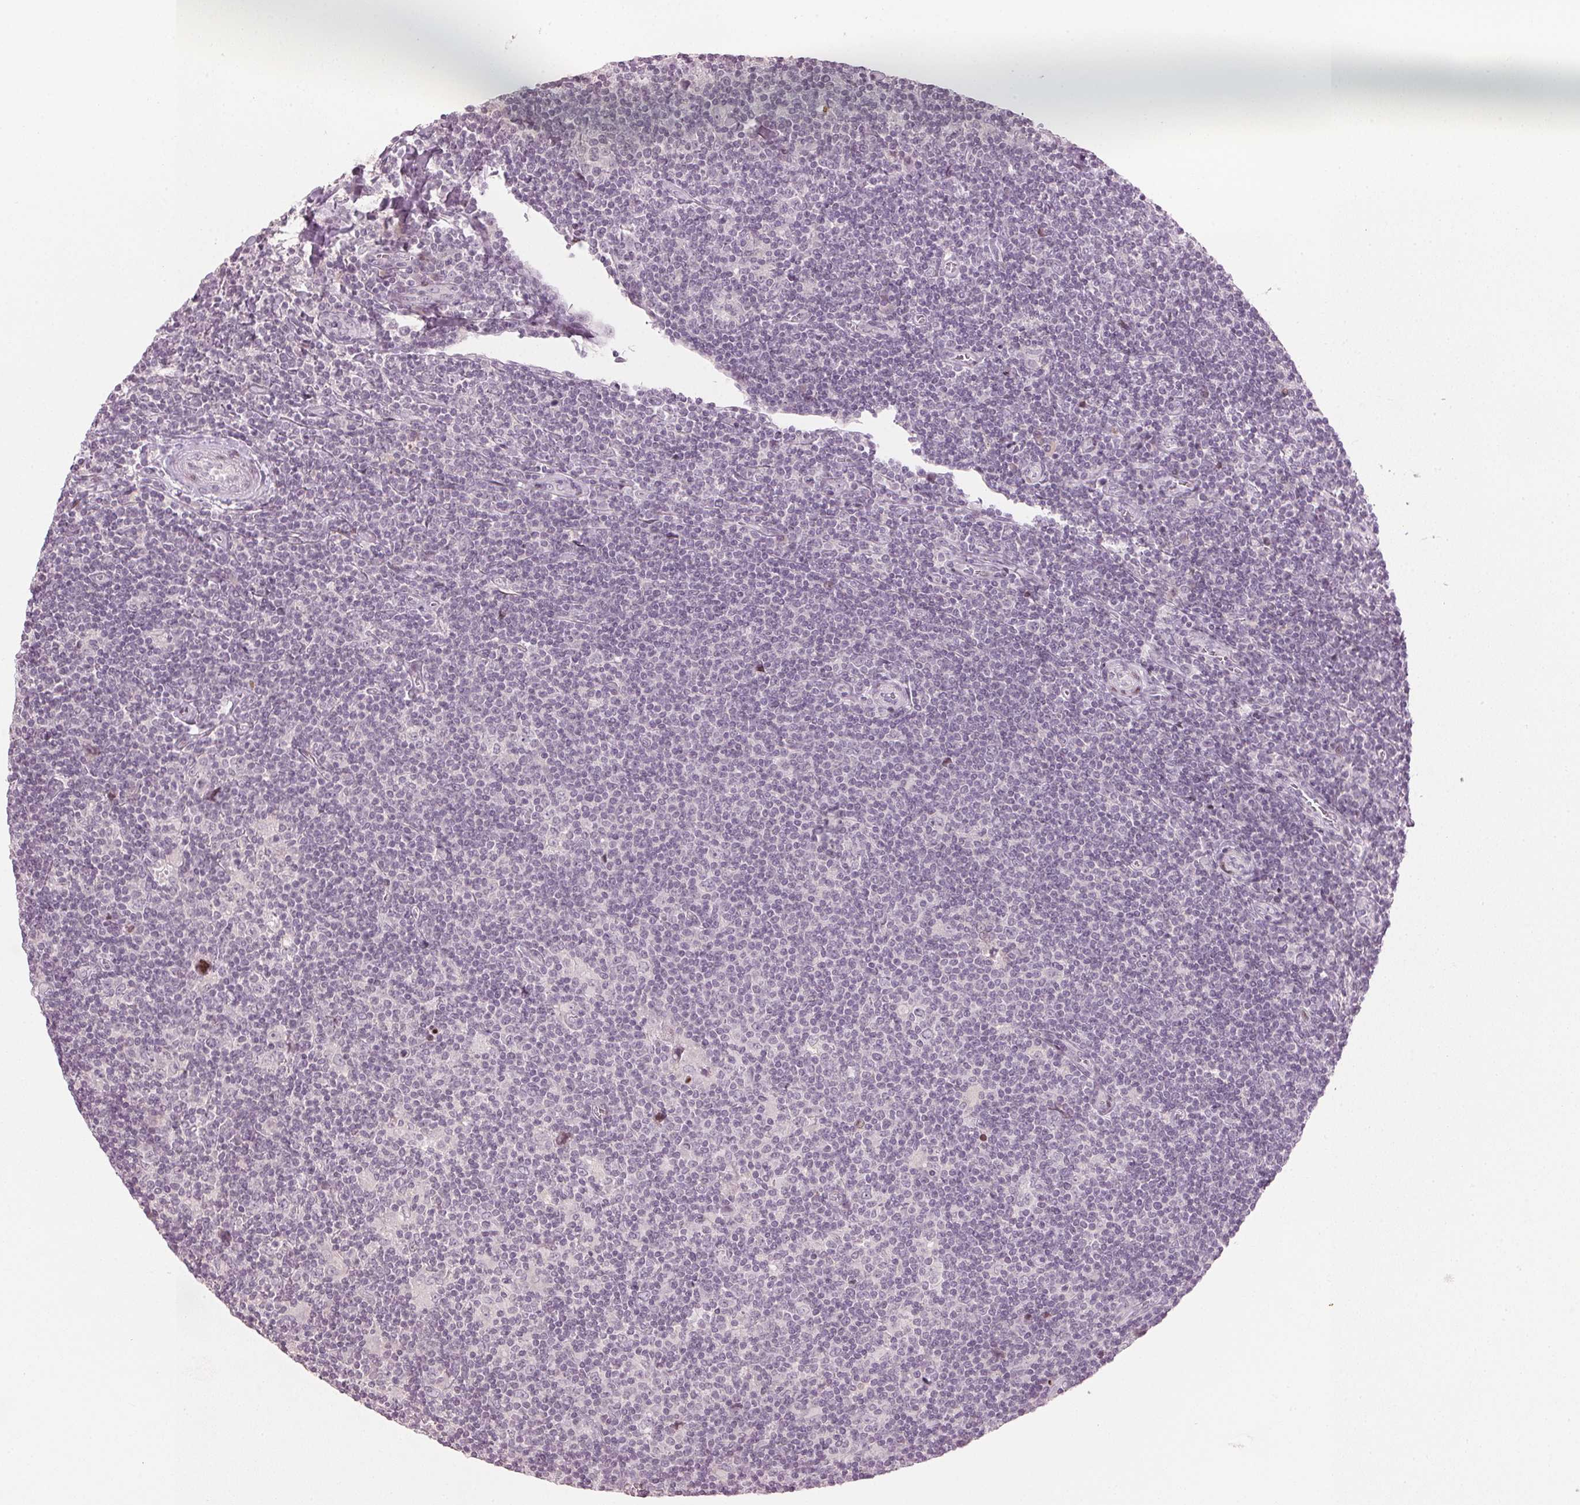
{"staining": {"intensity": "negative", "quantity": "none", "location": "none"}, "tissue": "lymphoma", "cell_type": "Tumor cells", "image_type": "cancer", "snomed": [{"axis": "morphology", "description": "Hodgkin's disease, NOS"}, {"axis": "topography", "description": "Lymph node"}], "caption": "This is an immunohistochemistry (IHC) photomicrograph of human lymphoma. There is no expression in tumor cells.", "gene": "SFRP4", "patient": {"sex": "male", "age": 40}}